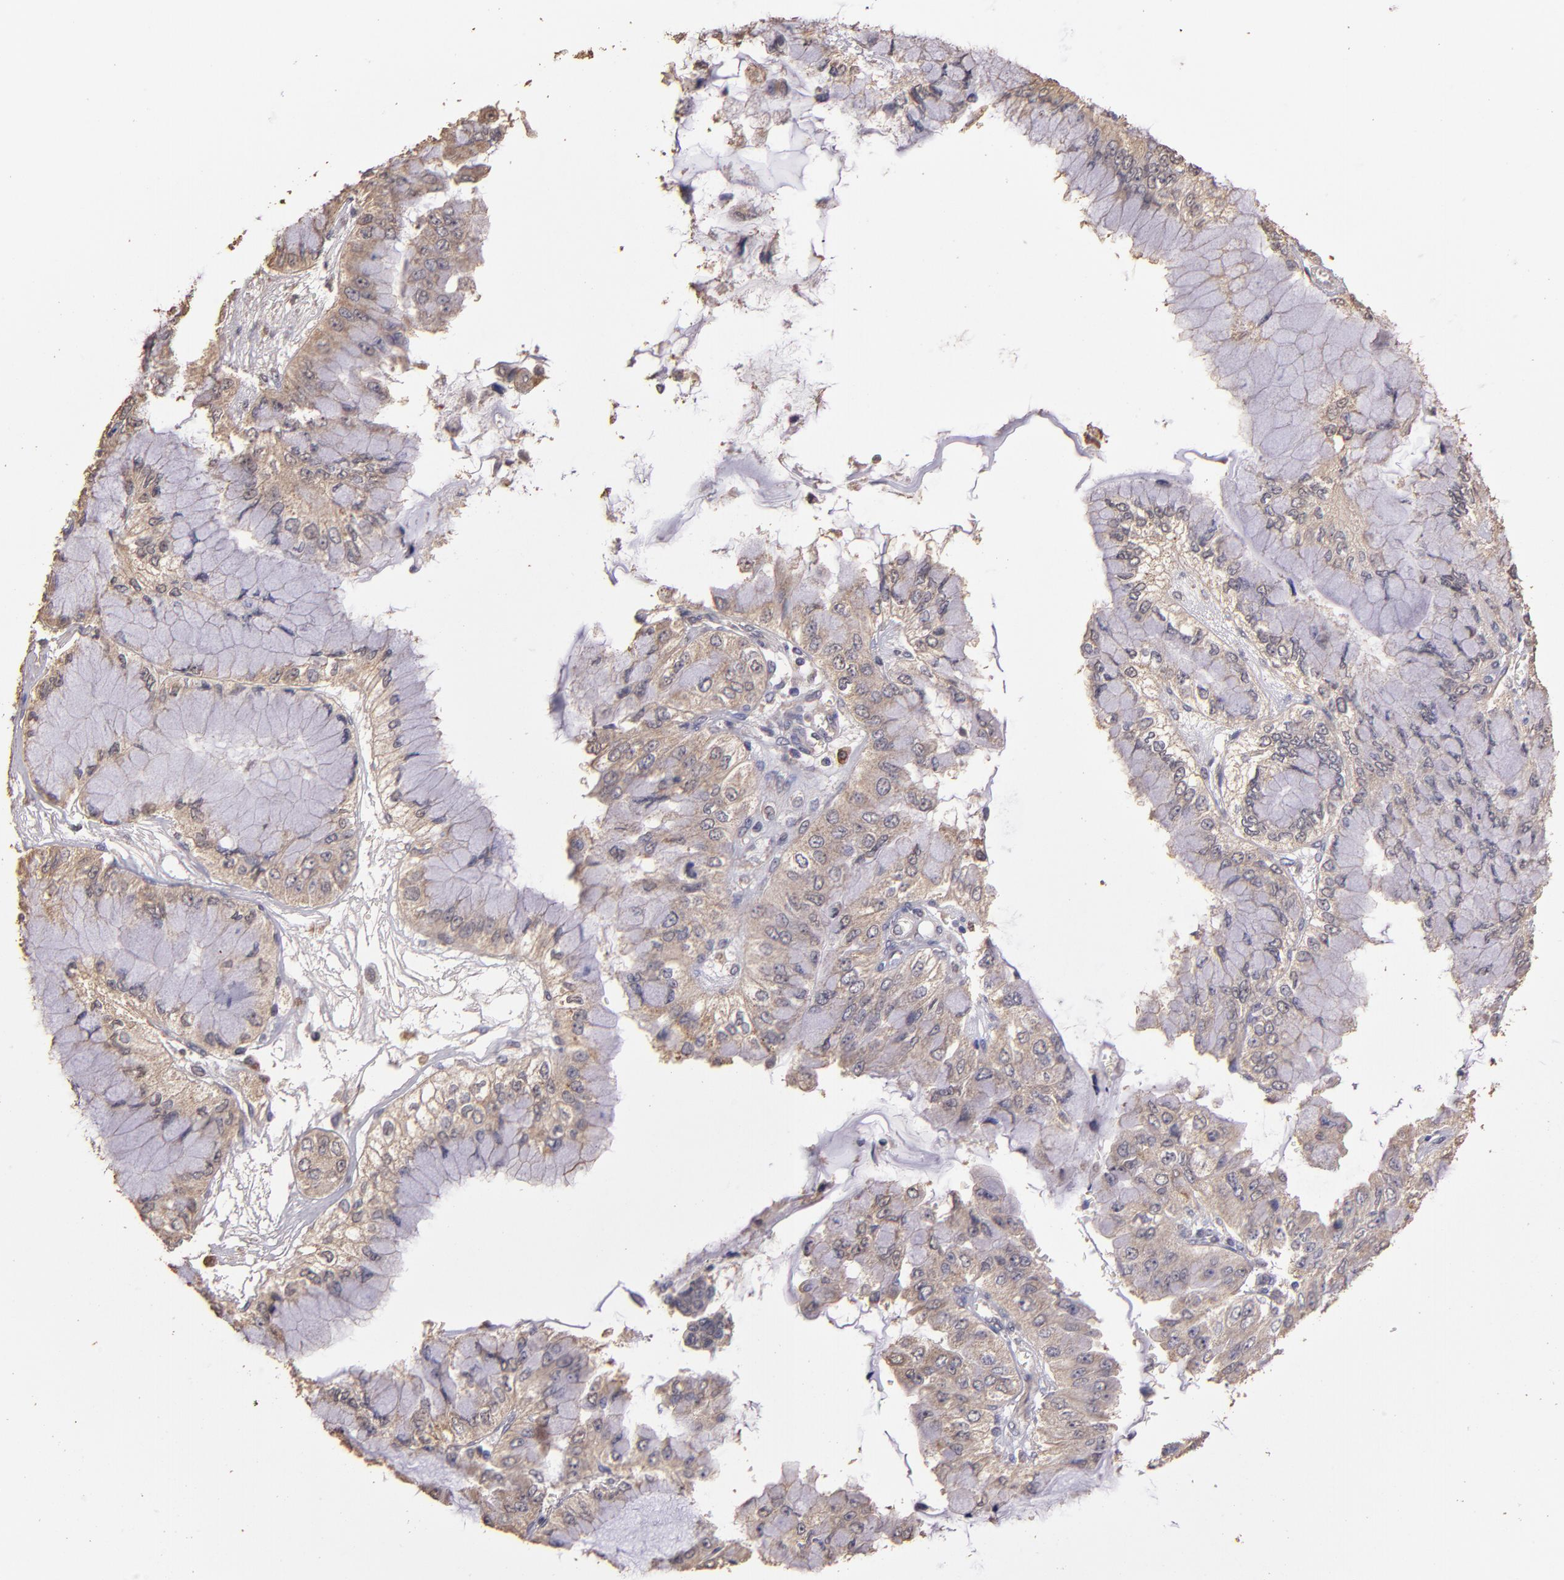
{"staining": {"intensity": "weak", "quantity": ">75%", "location": "cytoplasmic/membranous"}, "tissue": "liver cancer", "cell_type": "Tumor cells", "image_type": "cancer", "snomed": [{"axis": "morphology", "description": "Cholangiocarcinoma"}, {"axis": "topography", "description": "Liver"}], "caption": "Protein expression analysis of human liver cancer (cholangiocarcinoma) reveals weak cytoplasmic/membranous staining in about >75% of tumor cells.", "gene": "HECTD1", "patient": {"sex": "female", "age": 79}}